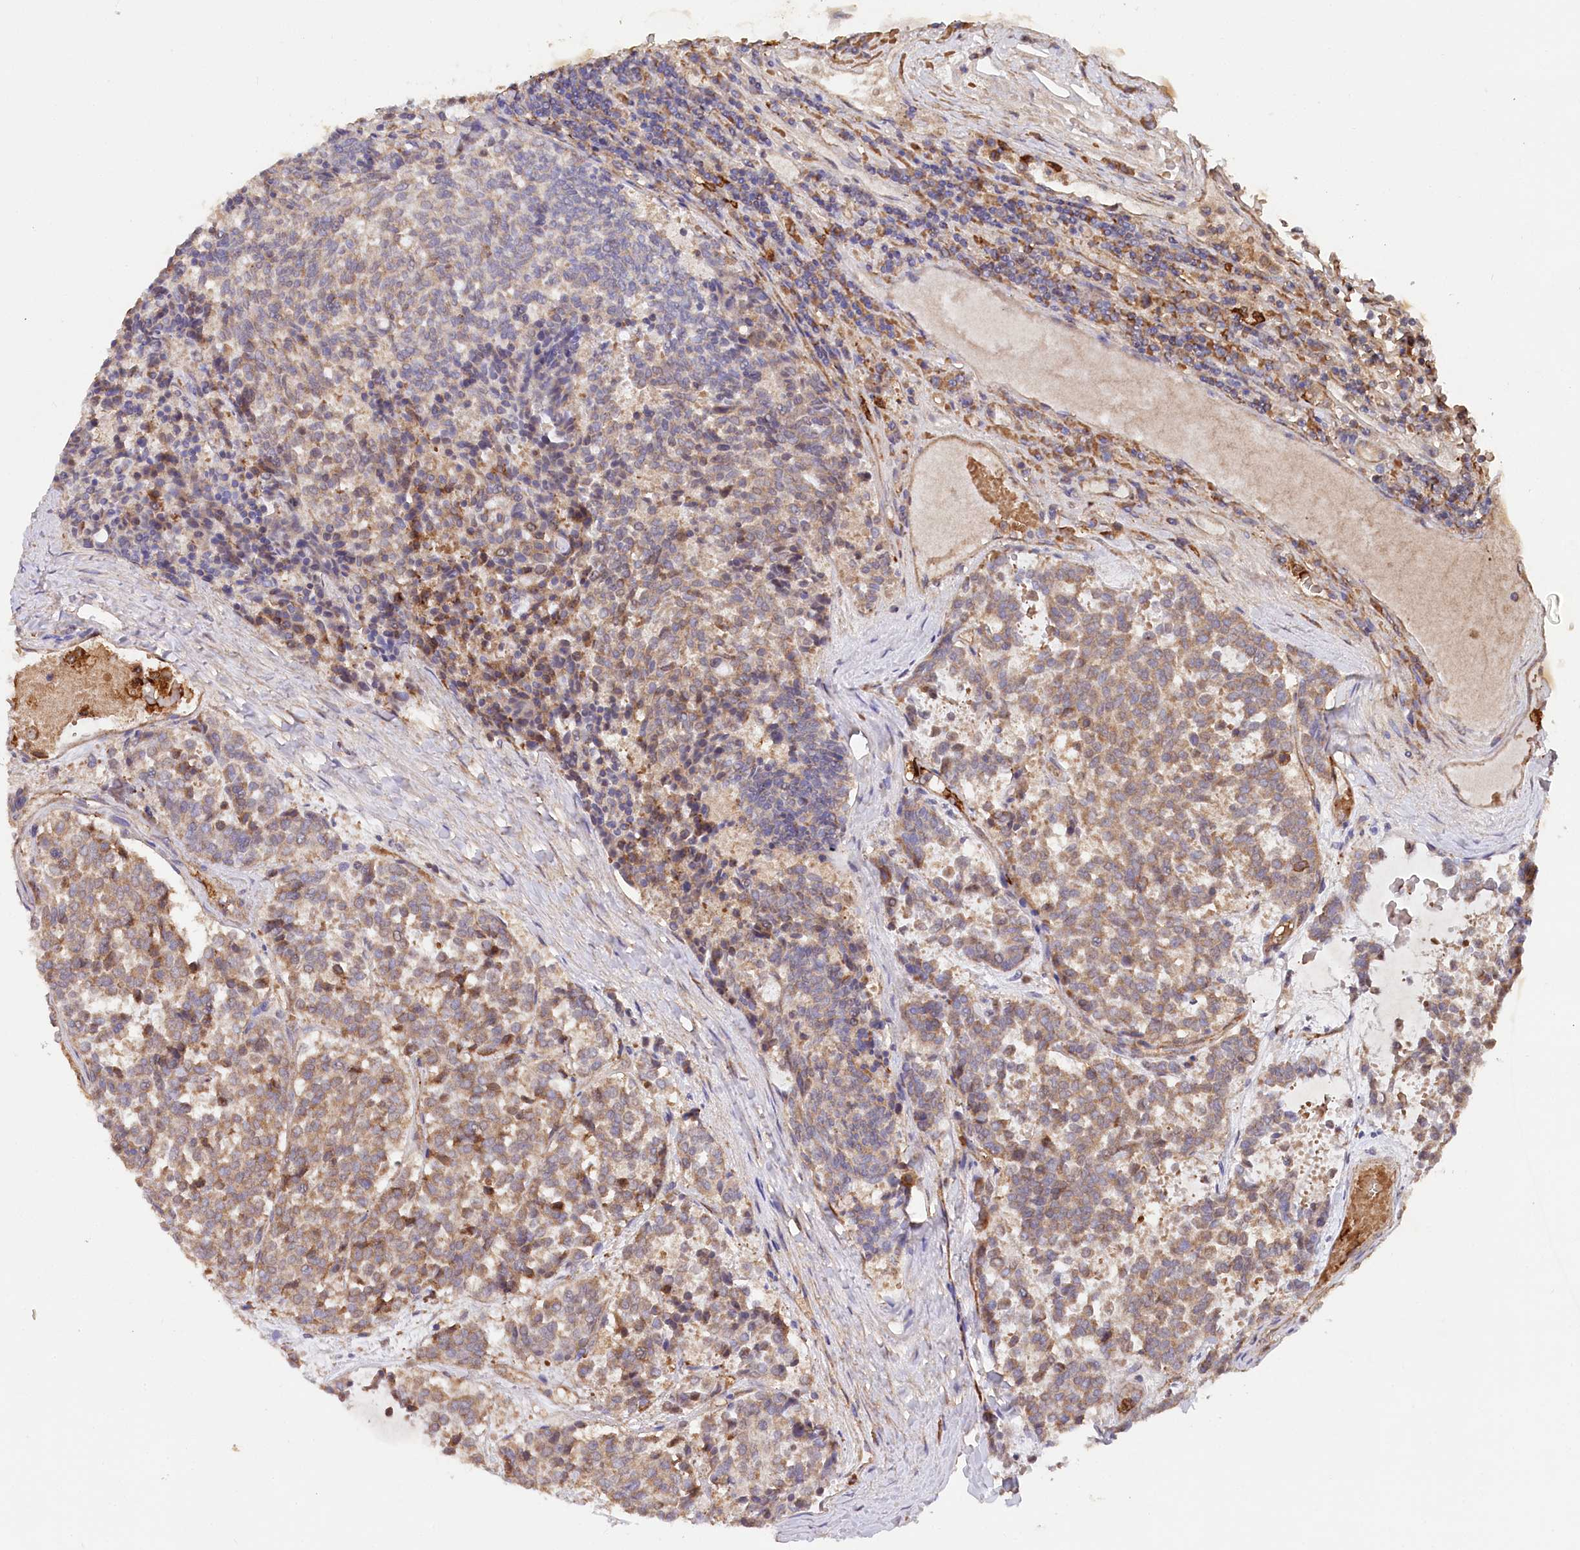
{"staining": {"intensity": "moderate", "quantity": "25%-75%", "location": "cytoplasmic/membranous"}, "tissue": "carcinoid", "cell_type": "Tumor cells", "image_type": "cancer", "snomed": [{"axis": "morphology", "description": "Carcinoid, malignant, NOS"}, {"axis": "topography", "description": "Pancreas"}], "caption": "Human malignant carcinoid stained with a protein marker exhibits moderate staining in tumor cells.", "gene": "LSG1", "patient": {"sex": "female", "age": 54}}